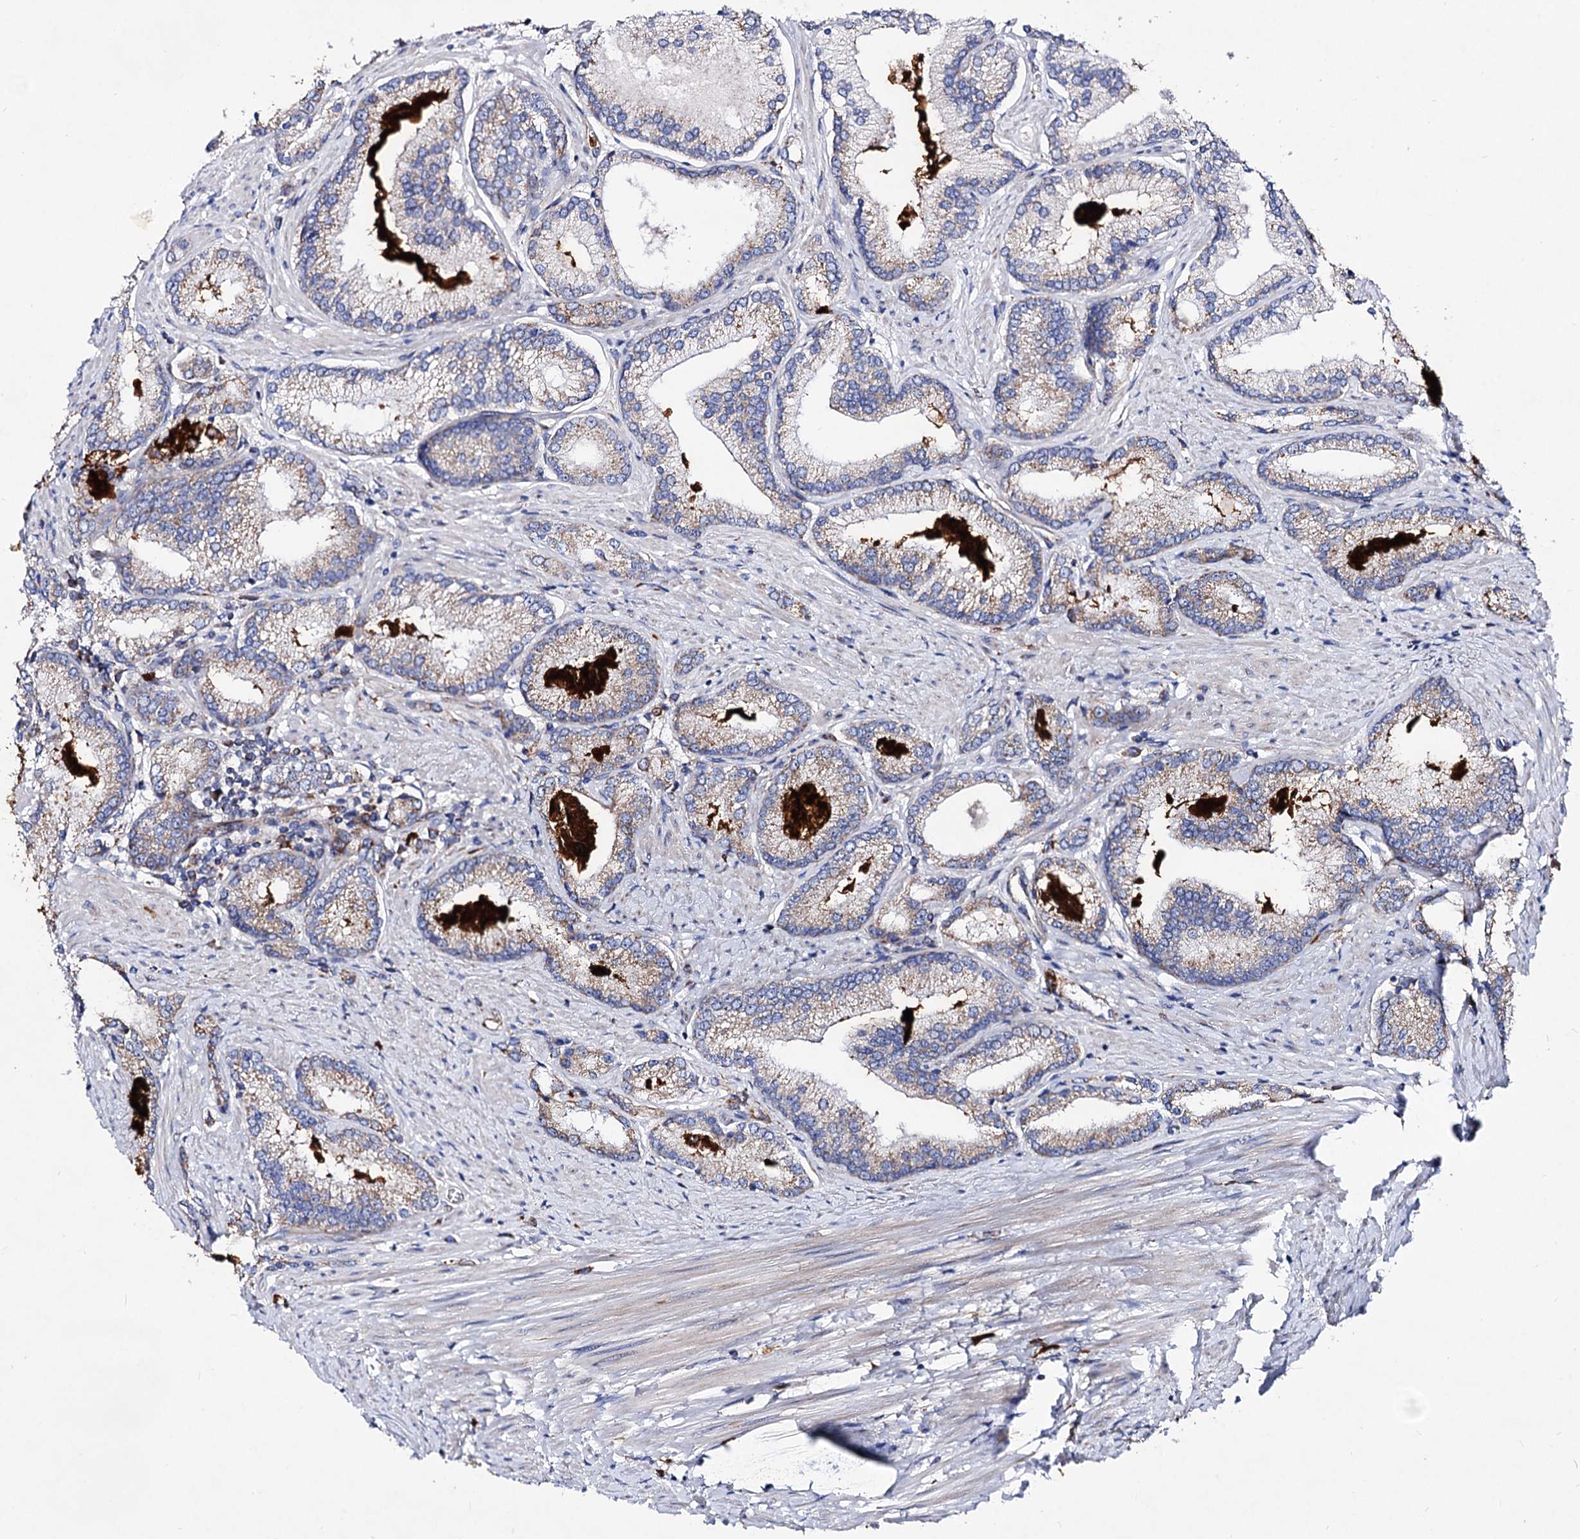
{"staining": {"intensity": "weak", "quantity": "<25%", "location": "cytoplasmic/membranous"}, "tissue": "prostate cancer", "cell_type": "Tumor cells", "image_type": "cancer", "snomed": [{"axis": "morphology", "description": "Adenocarcinoma, High grade"}, {"axis": "topography", "description": "Prostate"}], "caption": "DAB (3,3'-diaminobenzidine) immunohistochemical staining of prostate cancer exhibits no significant staining in tumor cells.", "gene": "ACAD9", "patient": {"sex": "male", "age": 66}}